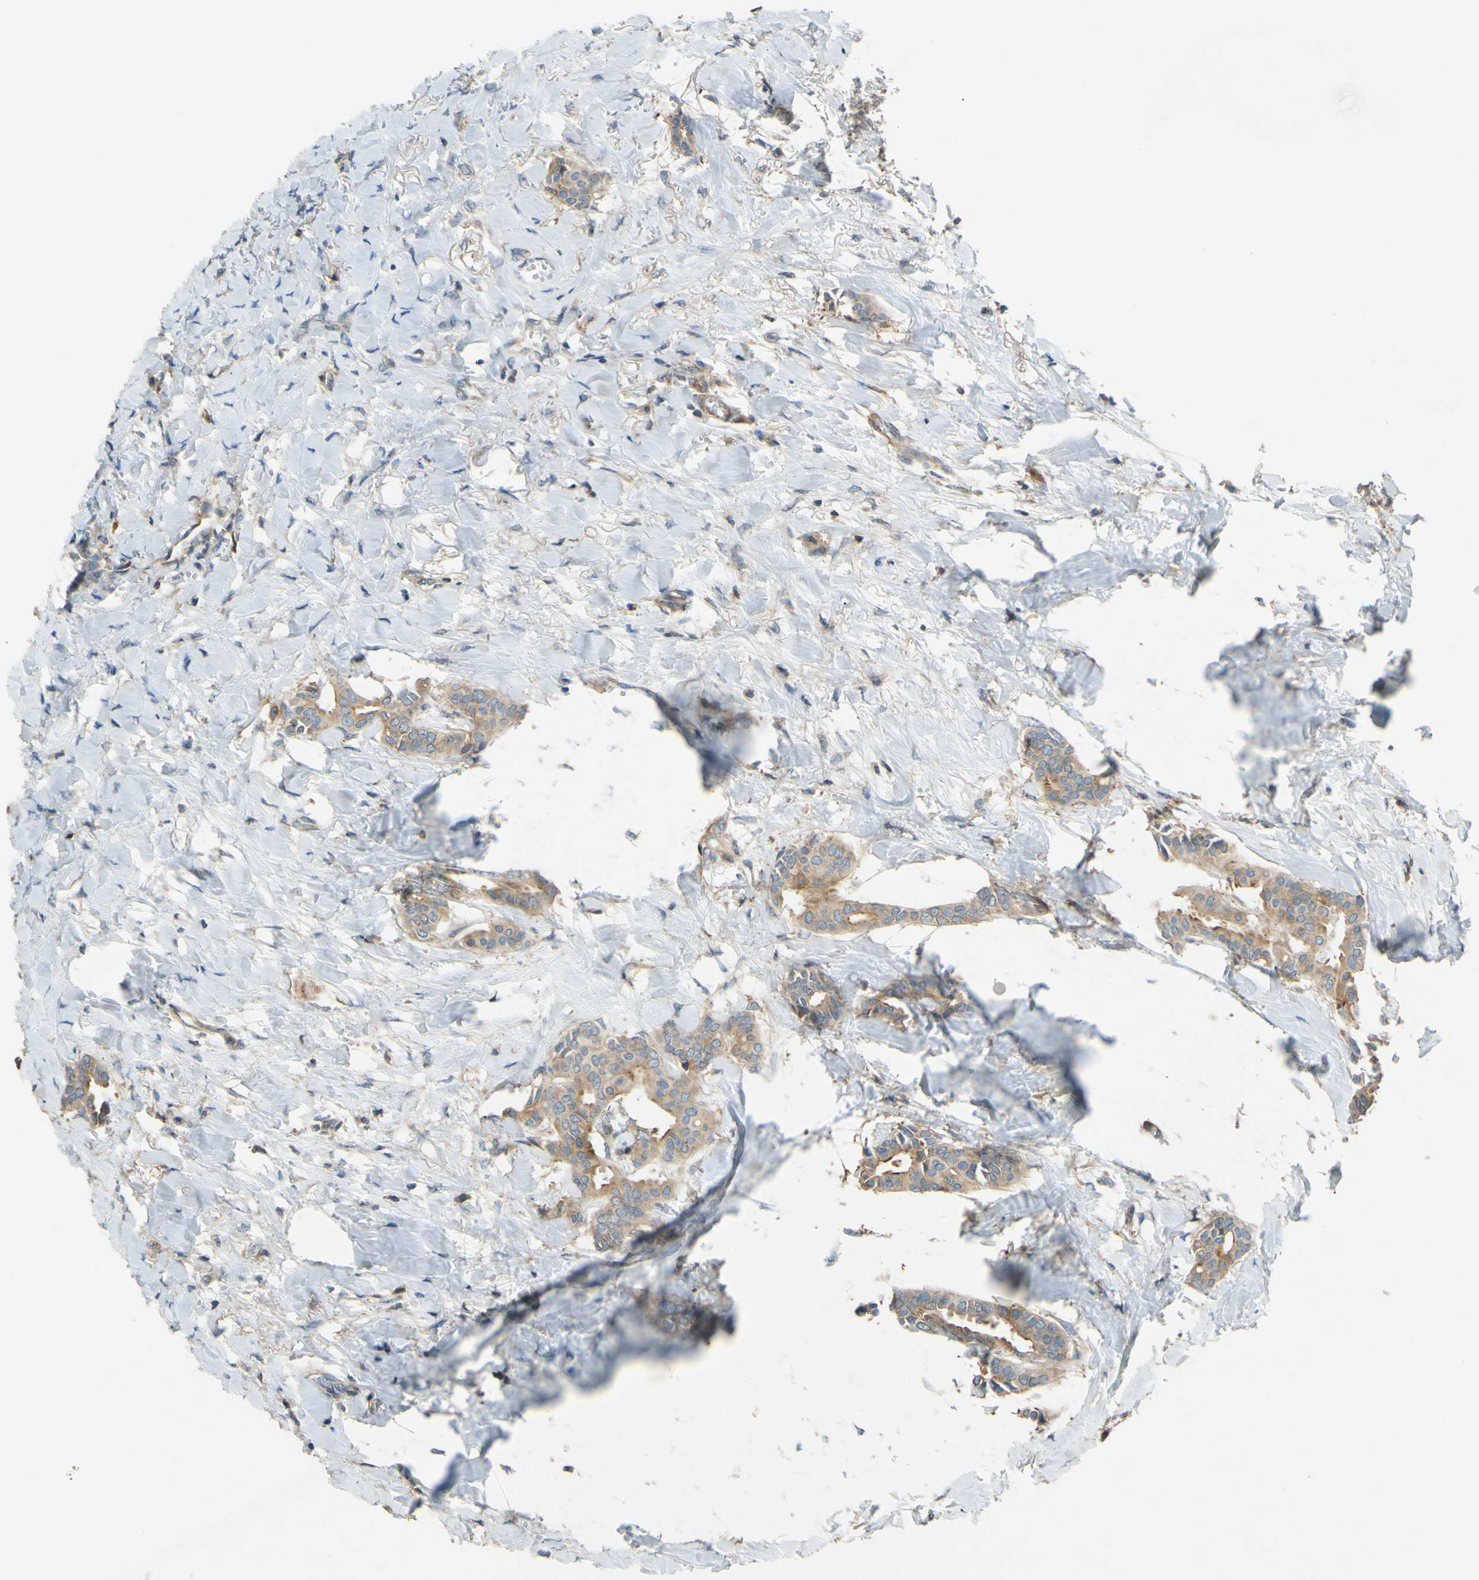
{"staining": {"intensity": "weak", "quantity": ">75%", "location": "cytoplasmic/membranous"}, "tissue": "head and neck cancer", "cell_type": "Tumor cells", "image_type": "cancer", "snomed": [{"axis": "morphology", "description": "Adenocarcinoma, NOS"}, {"axis": "topography", "description": "Salivary gland"}, {"axis": "topography", "description": "Head-Neck"}], "caption": "This histopathology image demonstrates IHC staining of human head and neck cancer, with low weak cytoplasmic/membranous staining in approximately >75% of tumor cells.", "gene": "POR", "patient": {"sex": "female", "age": 59}}